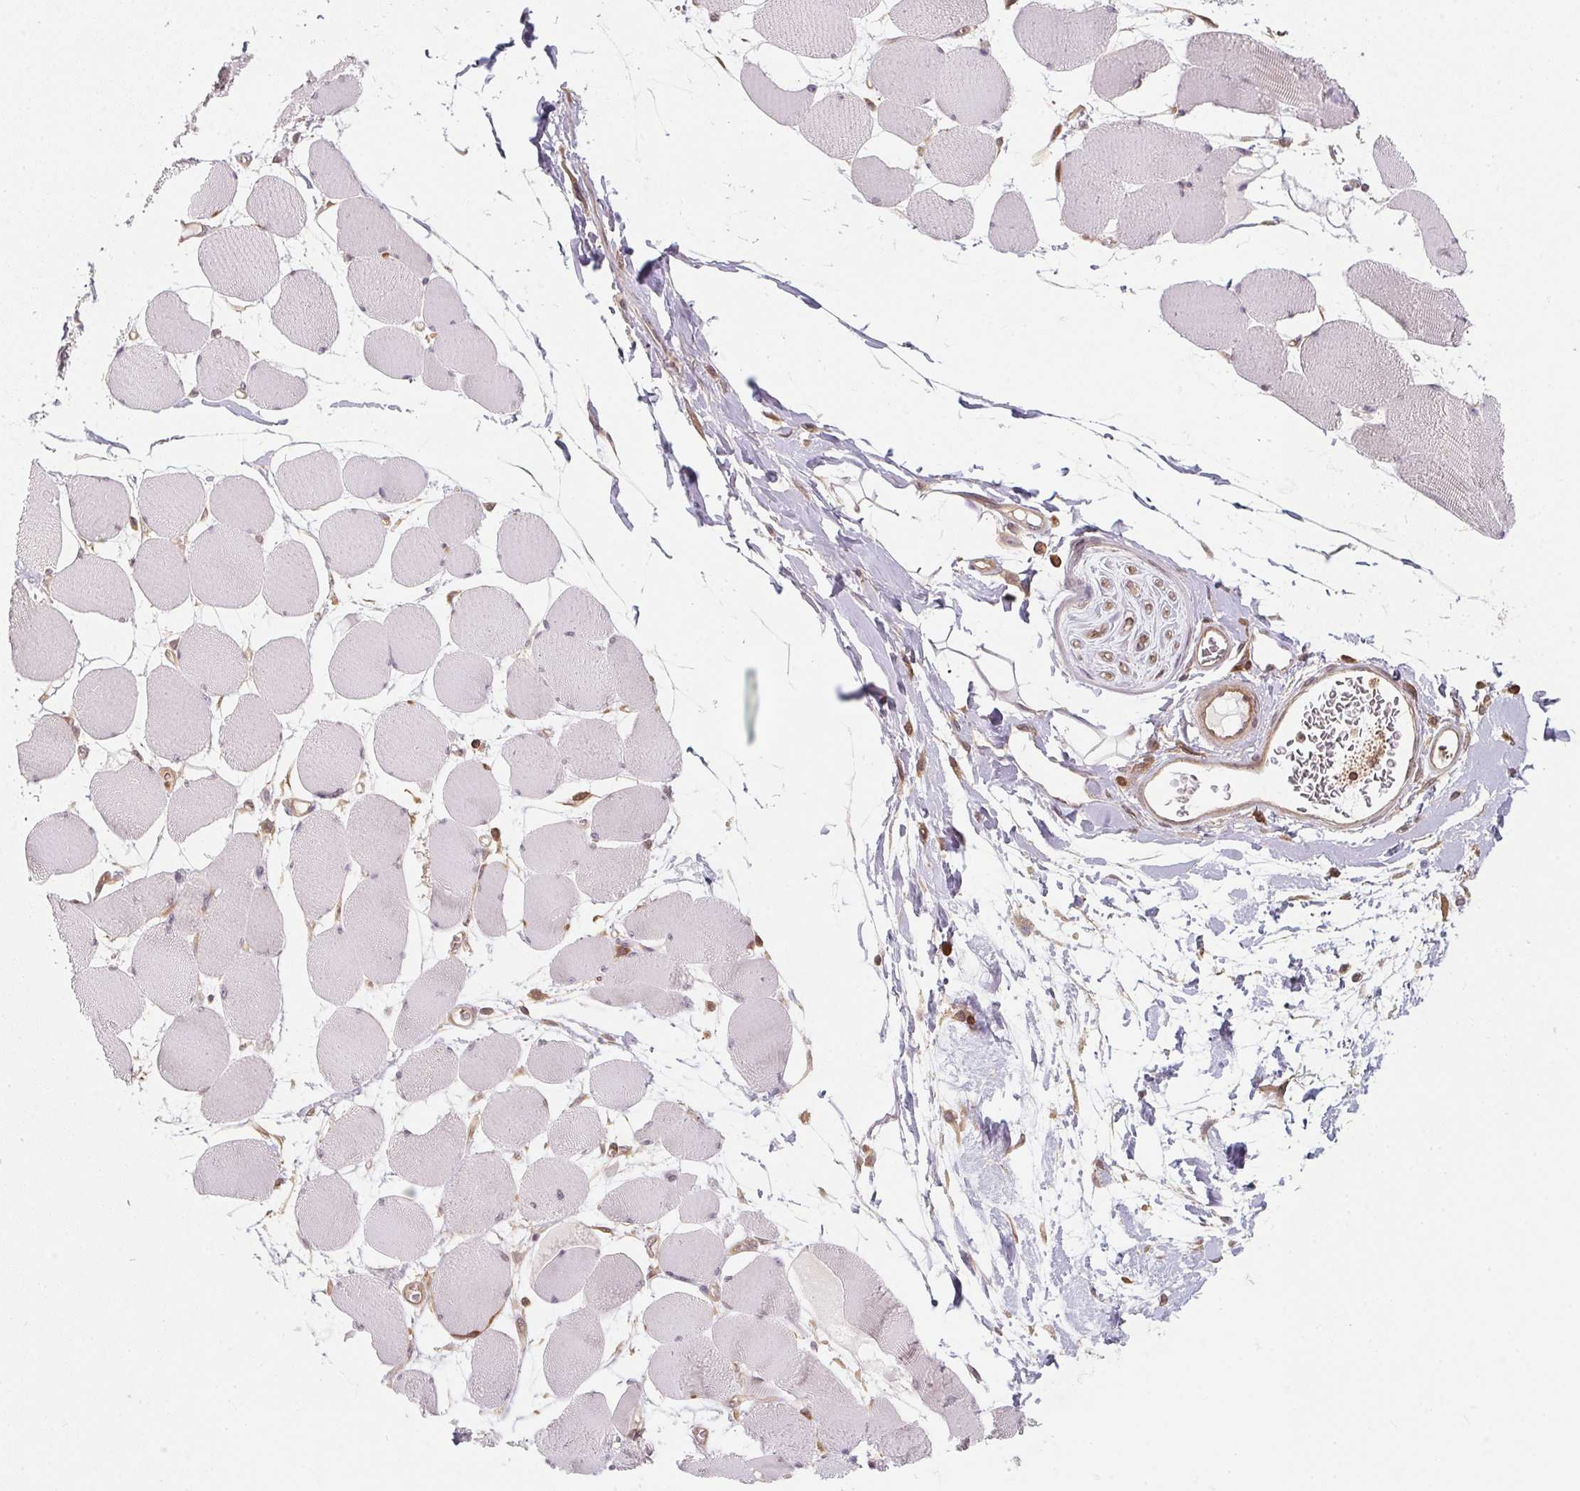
{"staining": {"intensity": "negative", "quantity": "none", "location": "none"}, "tissue": "skeletal muscle", "cell_type": "Myocytes", "image_type": "normal", "snomed": [{"axis": "morphology", "description": "Normal tissue, NOS"}, {"axis": "topography", "description": "Skeletal muscle"}], "caption": "Unremarkable skeletal muscle was stained to show a protein in brown. There is no significant staining in myocytes.", "gene": "ANKRD13A", "patient": {"sex": "female", "age": 75}}